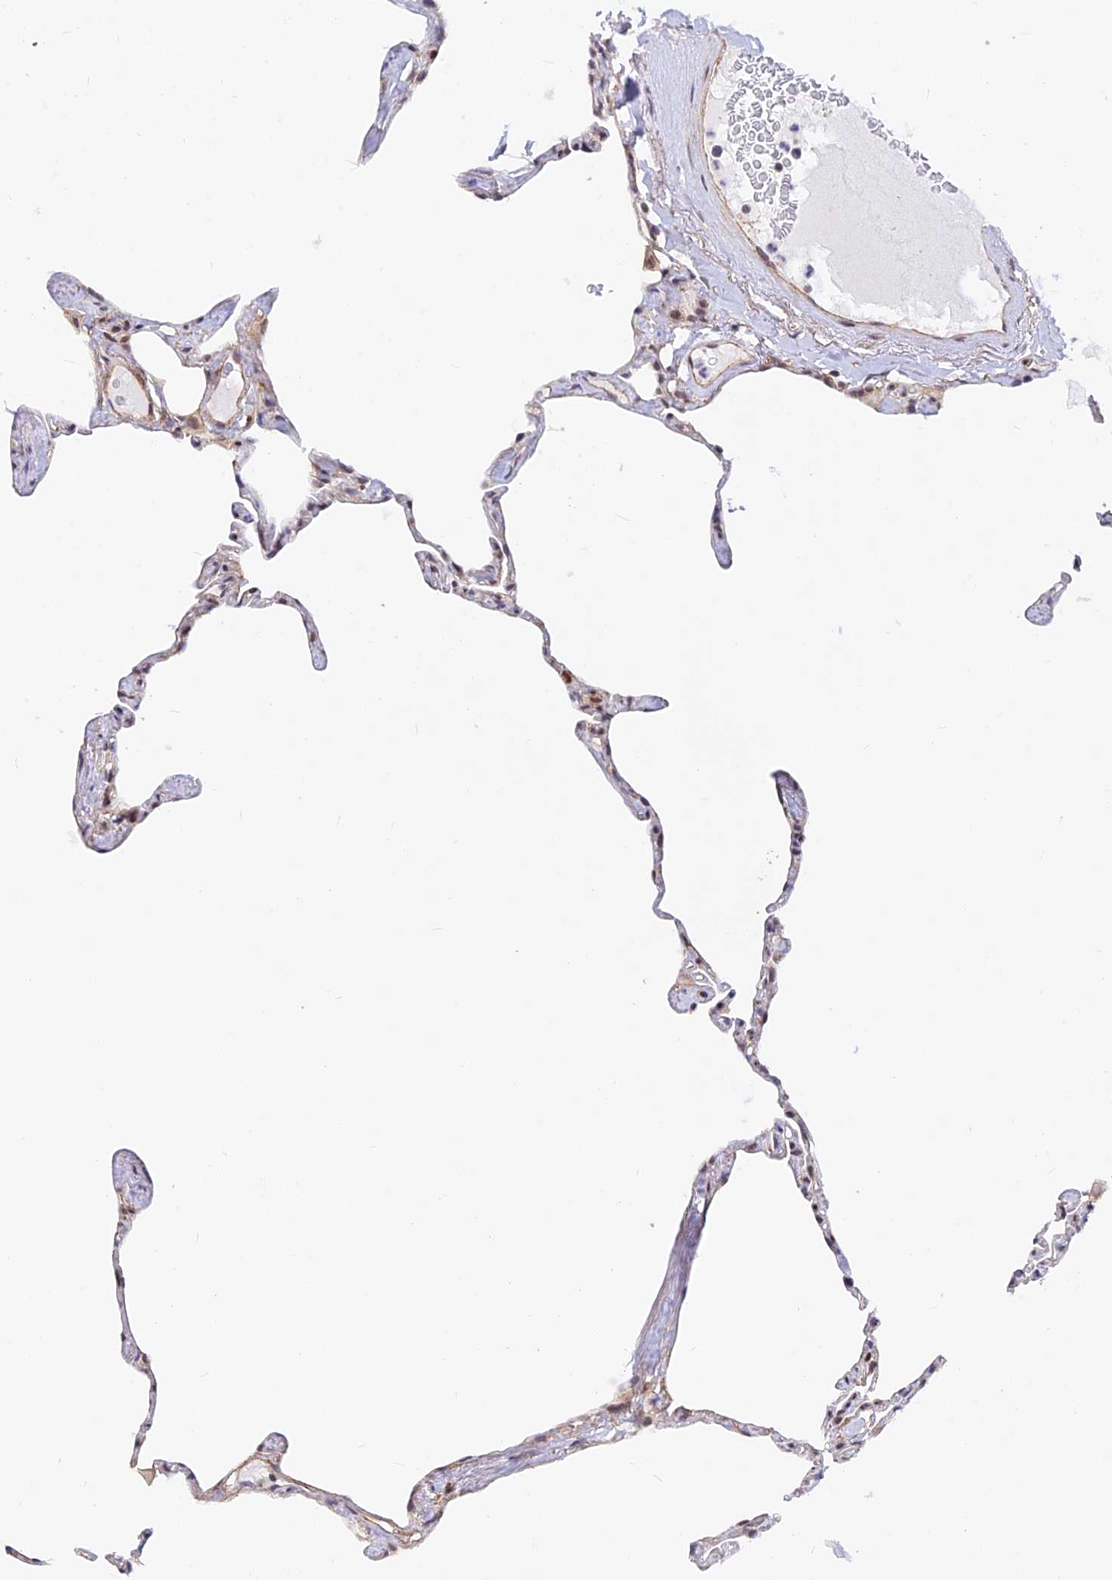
{"staining": {"intensity": "weak", "quantity": "25%-75%", "location": "cytoplasmic/membranous,nuclear"}, "tissue": "lung", "cell_type": "Alveolar cells", "image_type": "normal", "snomed": [{"axis": "morphology", "description": "Normal tissue, NOS"}, {"axis": "topography", "description": "Lung"}], "caption": "IHC of benign lung shows low levels of weak cytoplasmic/membranous,nuclear staining in approximately 25%-75% of alveolar cells.", "gene": "VSTM2L", "patient": {"sex": "male", "age": 65}}